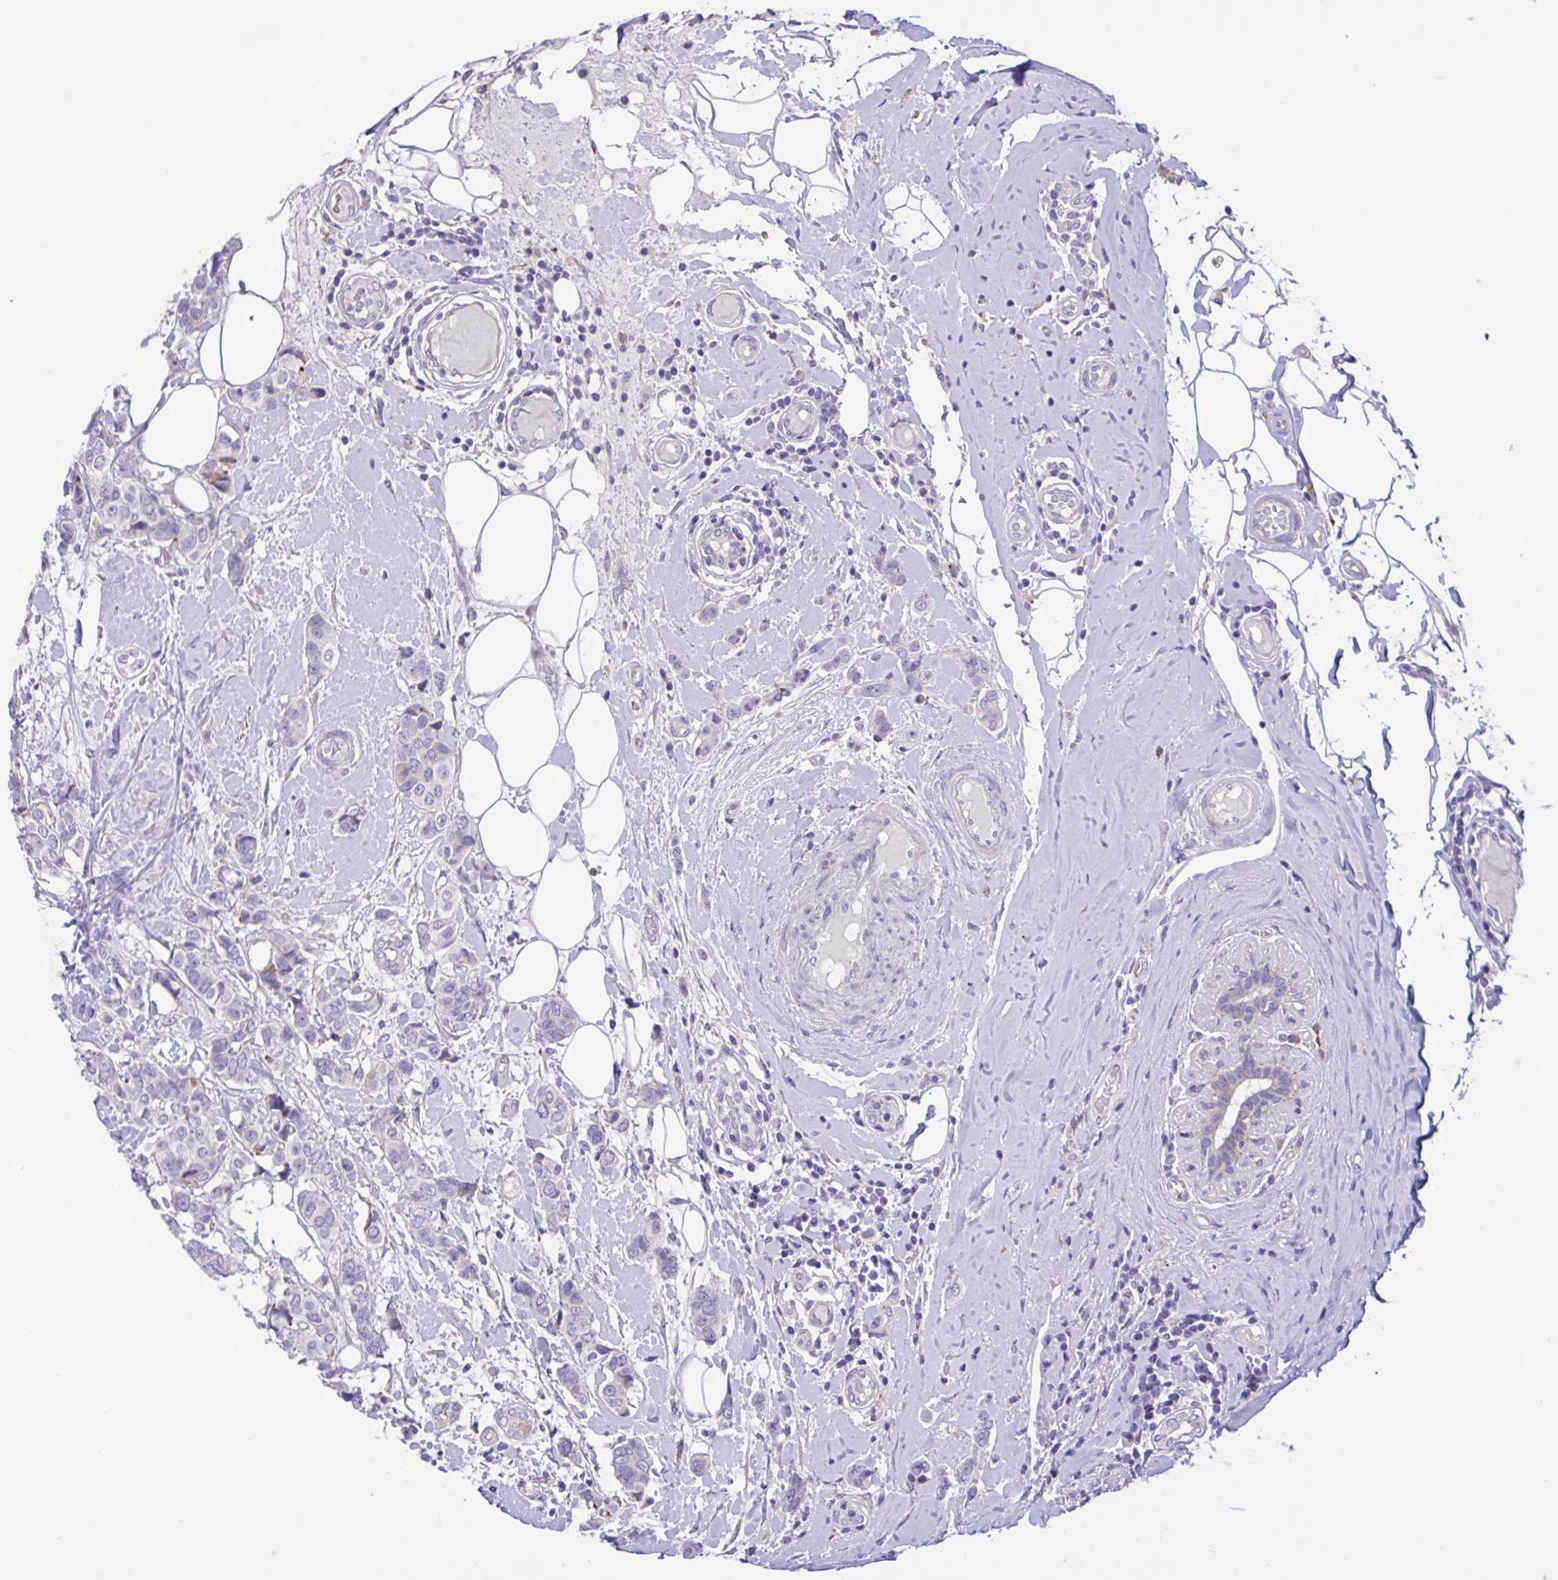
{"staining": {"intensity": "negative", "quantity": "none", "location": "none"}, "tissue": "breast cancer", "cell_type": "Tumor cells", "image_type": "cancer", "snomed": [{"axis": "morphology", "description": "Lobular carcinoma"}, {"axis": "topography", "description": "Breast"}], "caption": "DAB immunohistochemical staining of human breast lobular carcinoma exhibits no significant positivity in tumor cells.", "gene": "DSC3", "patient": {"sex": "female", "age": 51}}